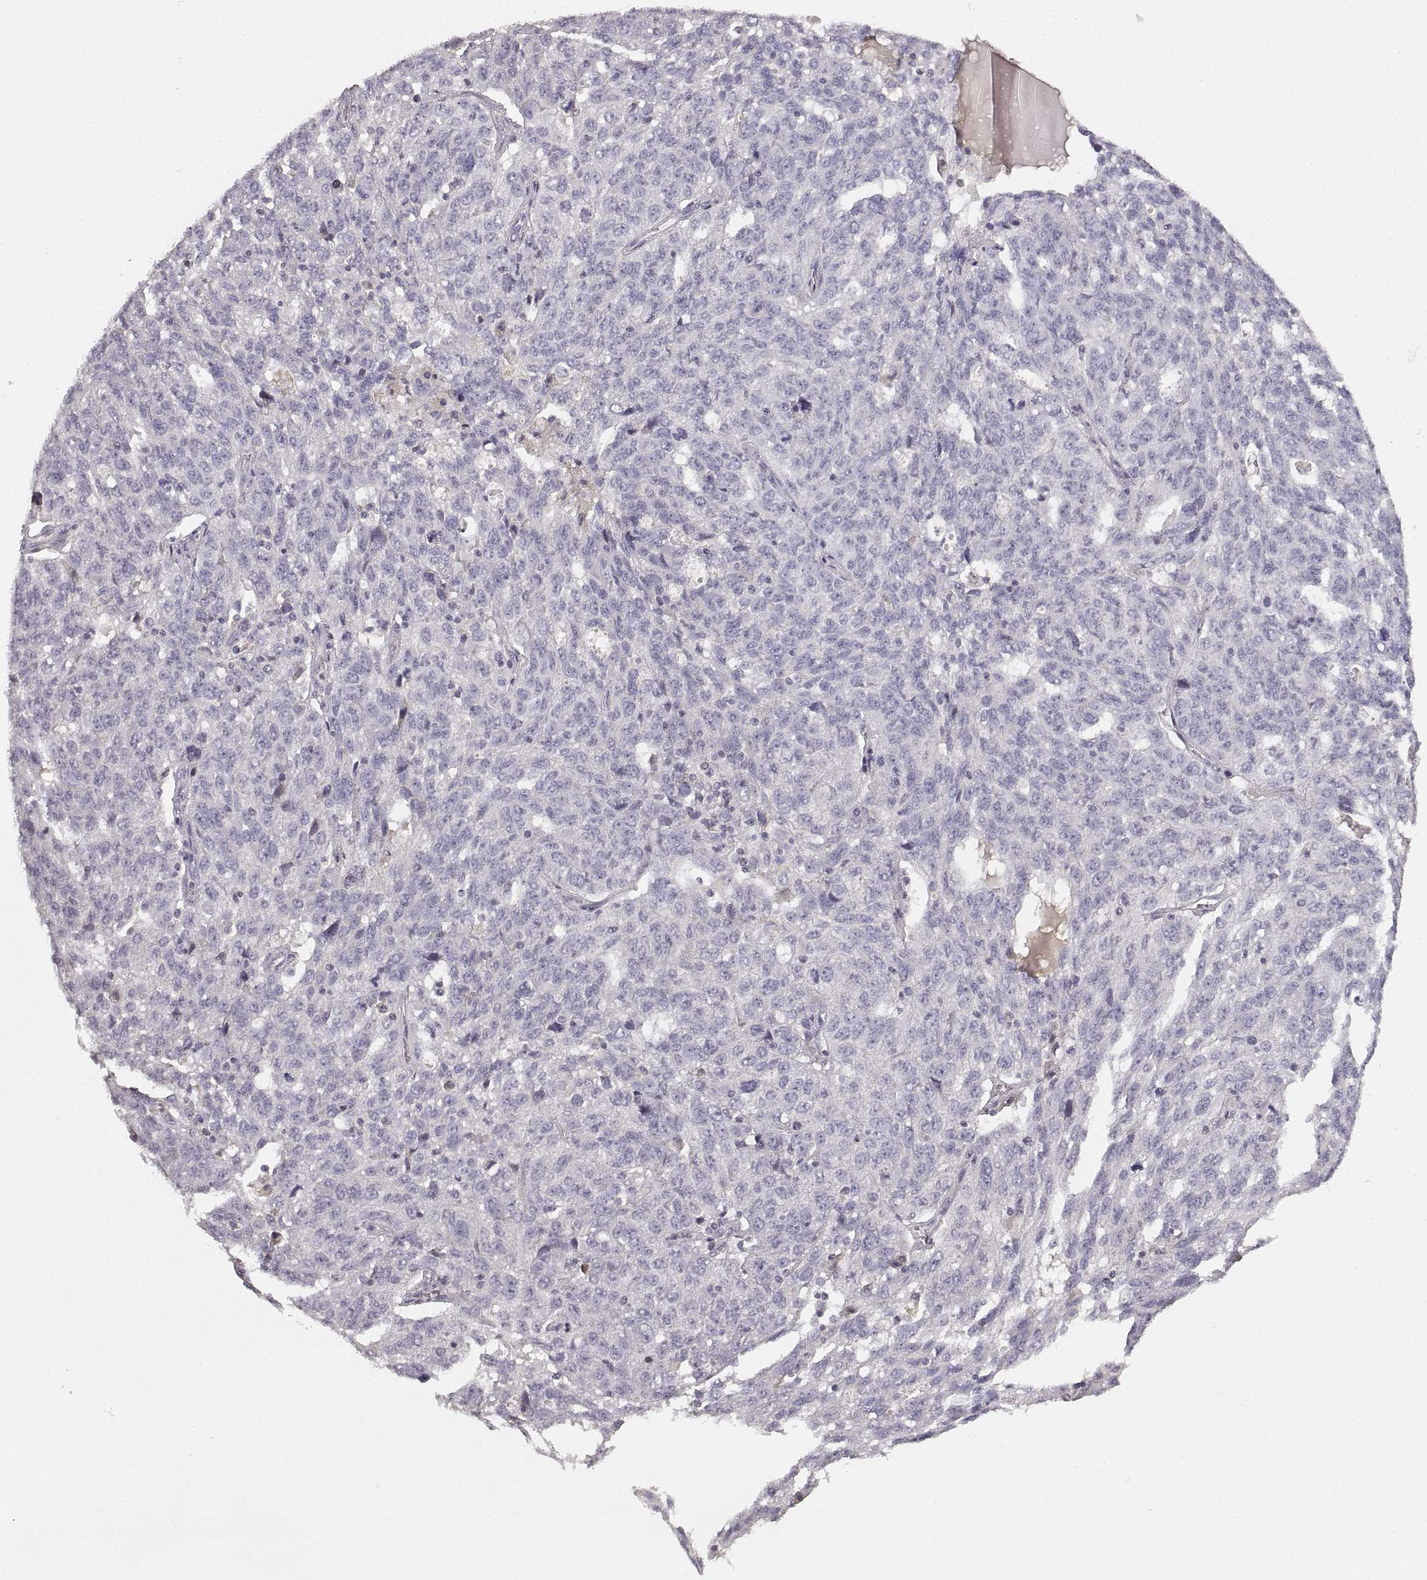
{"staining": {"intensity": "negative", "quantity": "none", "location": "none"}, "tissue": "ovarian cancer", "cell_type": "Tumor cells", "image_type": "cancer", "snomed": [{"axis": "morphology", "description": "Cystadenocarcinoma, serous, NOS"}, {"axis": "topography", "description": "Ovary"}], "caption": "IHC image of human serous cystadenocarcinoma (ovarian) stained for a protein (brown), which reveals no expression in tumor cells.", "gene": "RUNDC3A", "patient": {"sex": "female", "age": 71}}